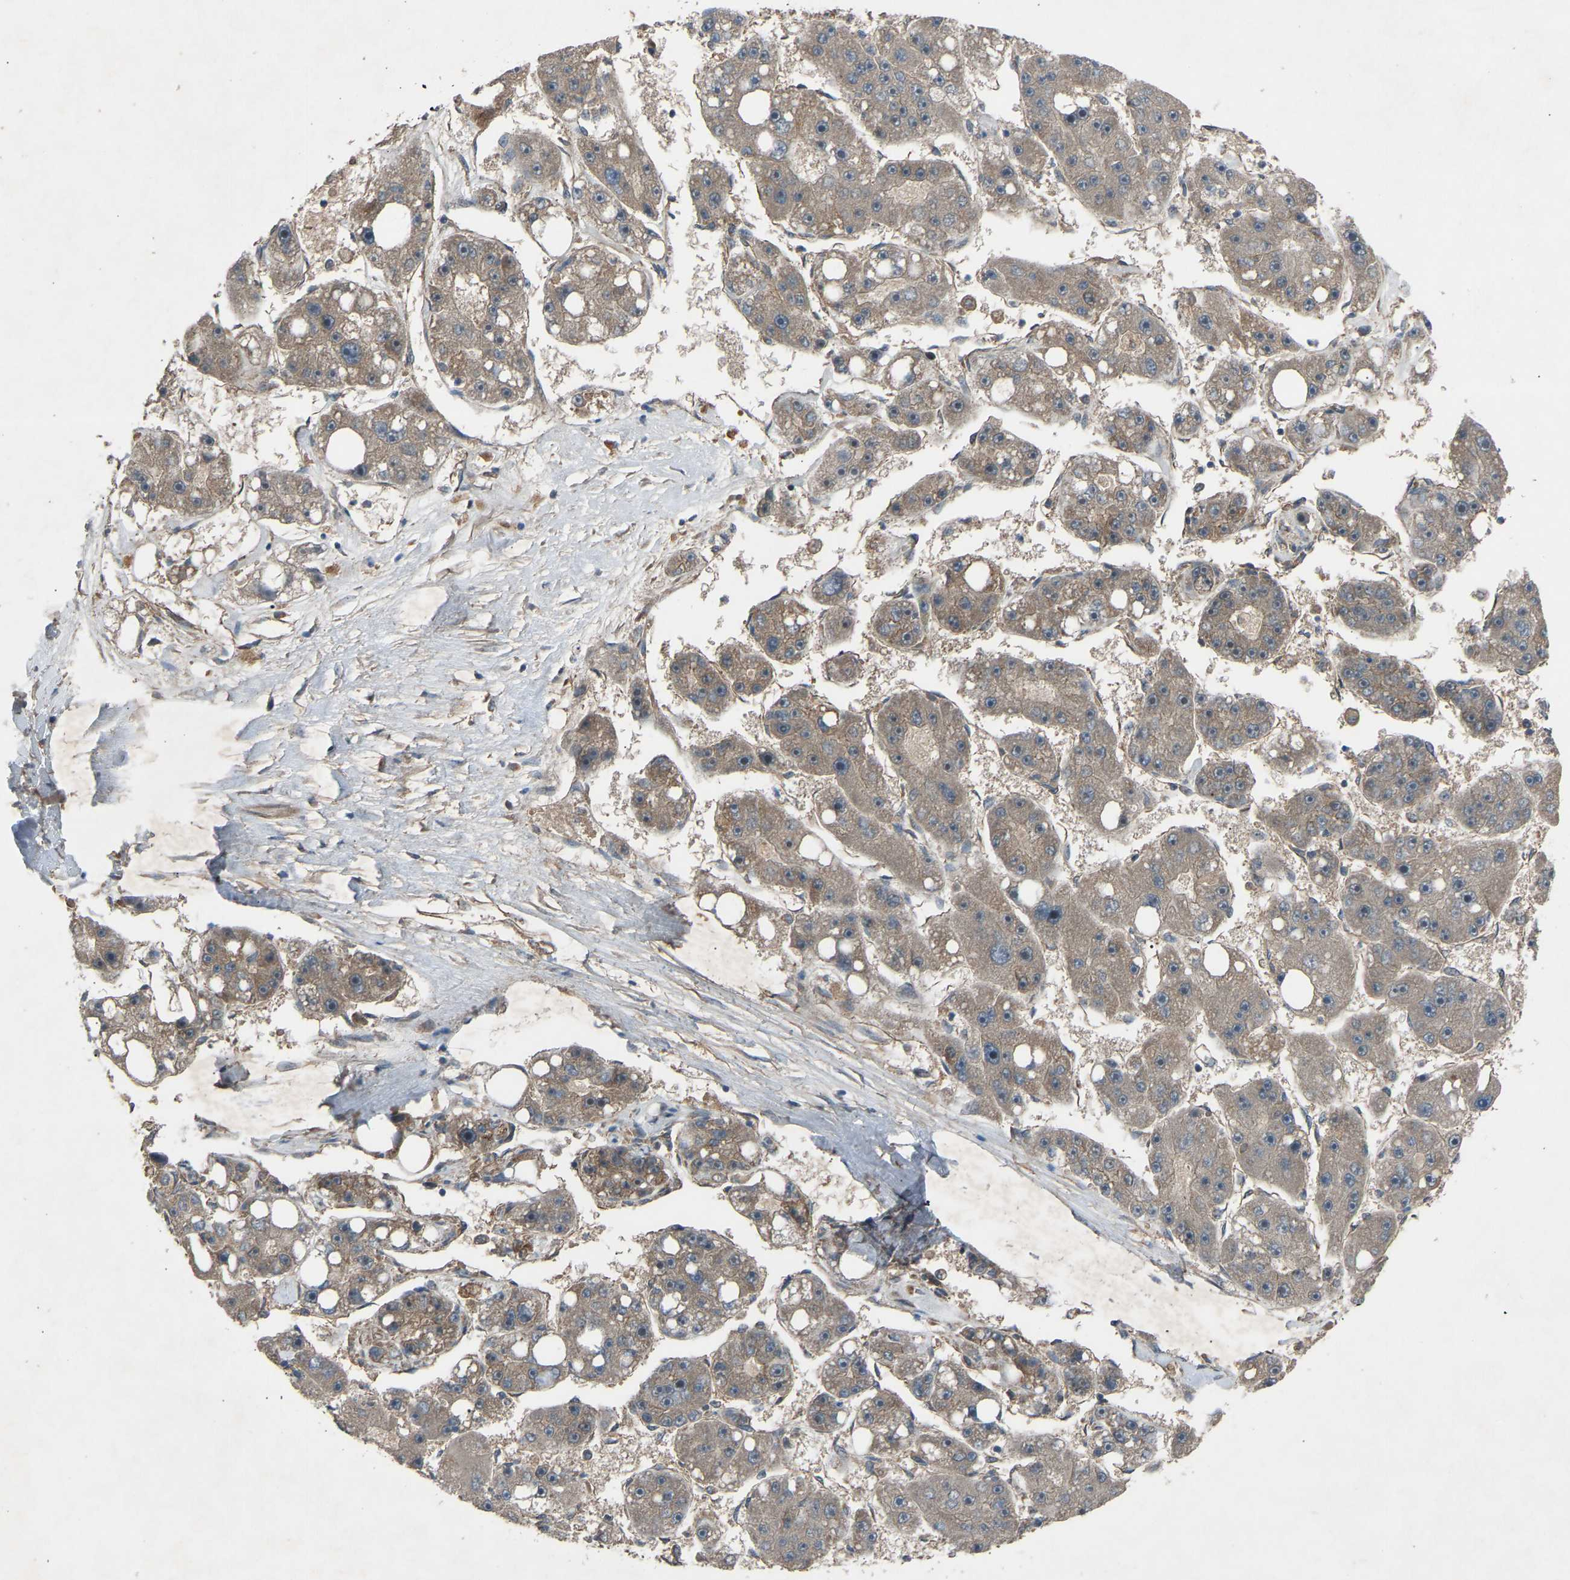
{"staining": {"intensity": "weak", "quantity": ">75%", "location": "cytoplasmic/membranous"}, "tissue": "liver cancer", "cell_type": "Tumor cells", "image_type": "cancer", "snomed": [{"axis": "morphology", "description": "Carcinoma, Hepatocellular, NOS"}, {"axis": "topography", "description": "Liver"}], "caption": "Protein staining demonstrates weak cytoplasmic/membranous staining in about >75% of tumor cells in liver cancer (hepatocellular carcinoma).", "gene": "GAS2L1", "patient": {"sex": "female", "age": 61}}